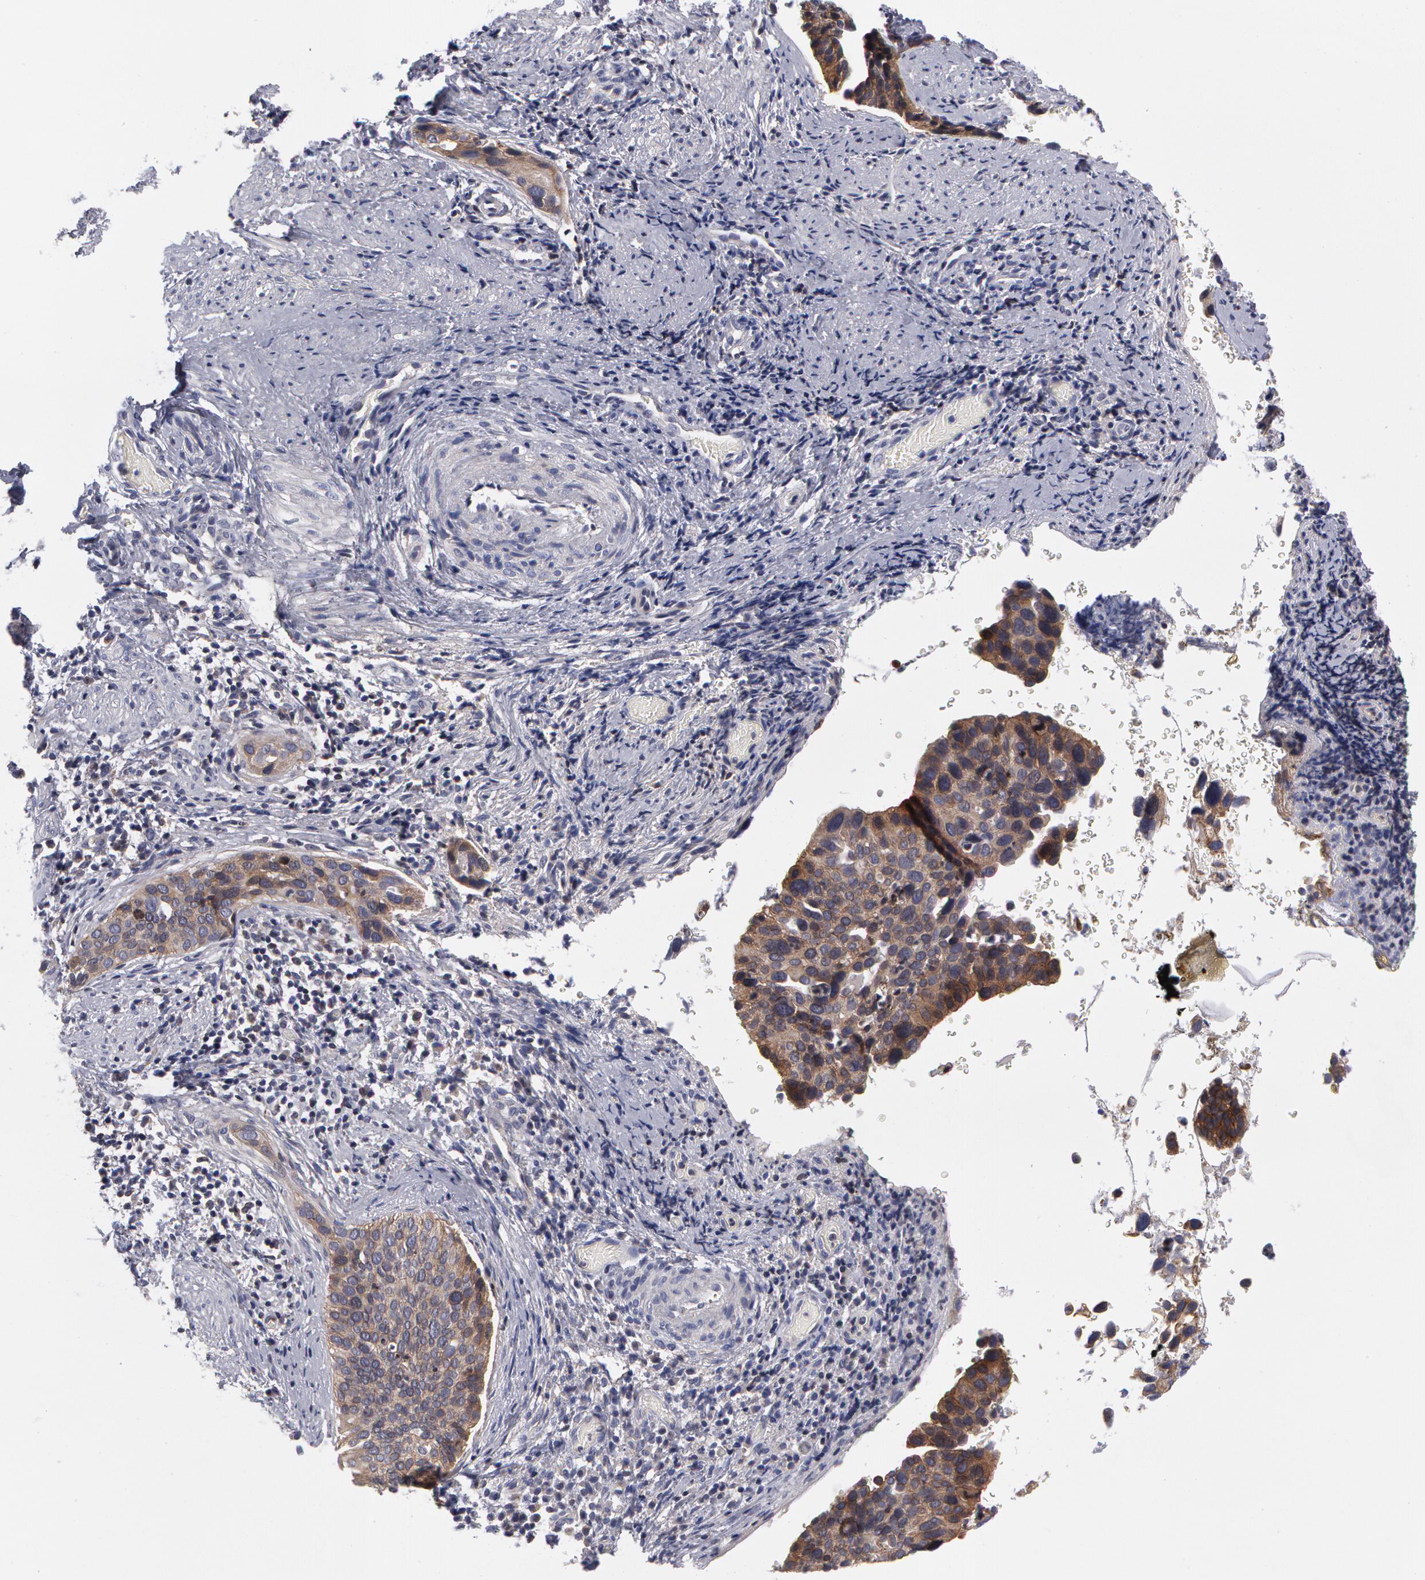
{"staining": {"intensity": "moderate", "quantity": ">75%", "location": "cytoplasmic/membranous"}, "tissue": "cervical cancer", "cell_type": "Tumor cells", "image_type": "cancer", "snomed": [{"axis": "morphology", "description": "Squamous cell carcinoma, NOS"}, {"axis": "topography", "description": "Cervix"}], "caption": "This micrograph exhibits immunohistochemistry staining of cervical squamous cell carcinoma, with medium moderate cytoplasmic/membranous staining in approximately >75% of tumor cells.", "gene": "ERBB2", "patient": {"sex": "female", "age": 31}}